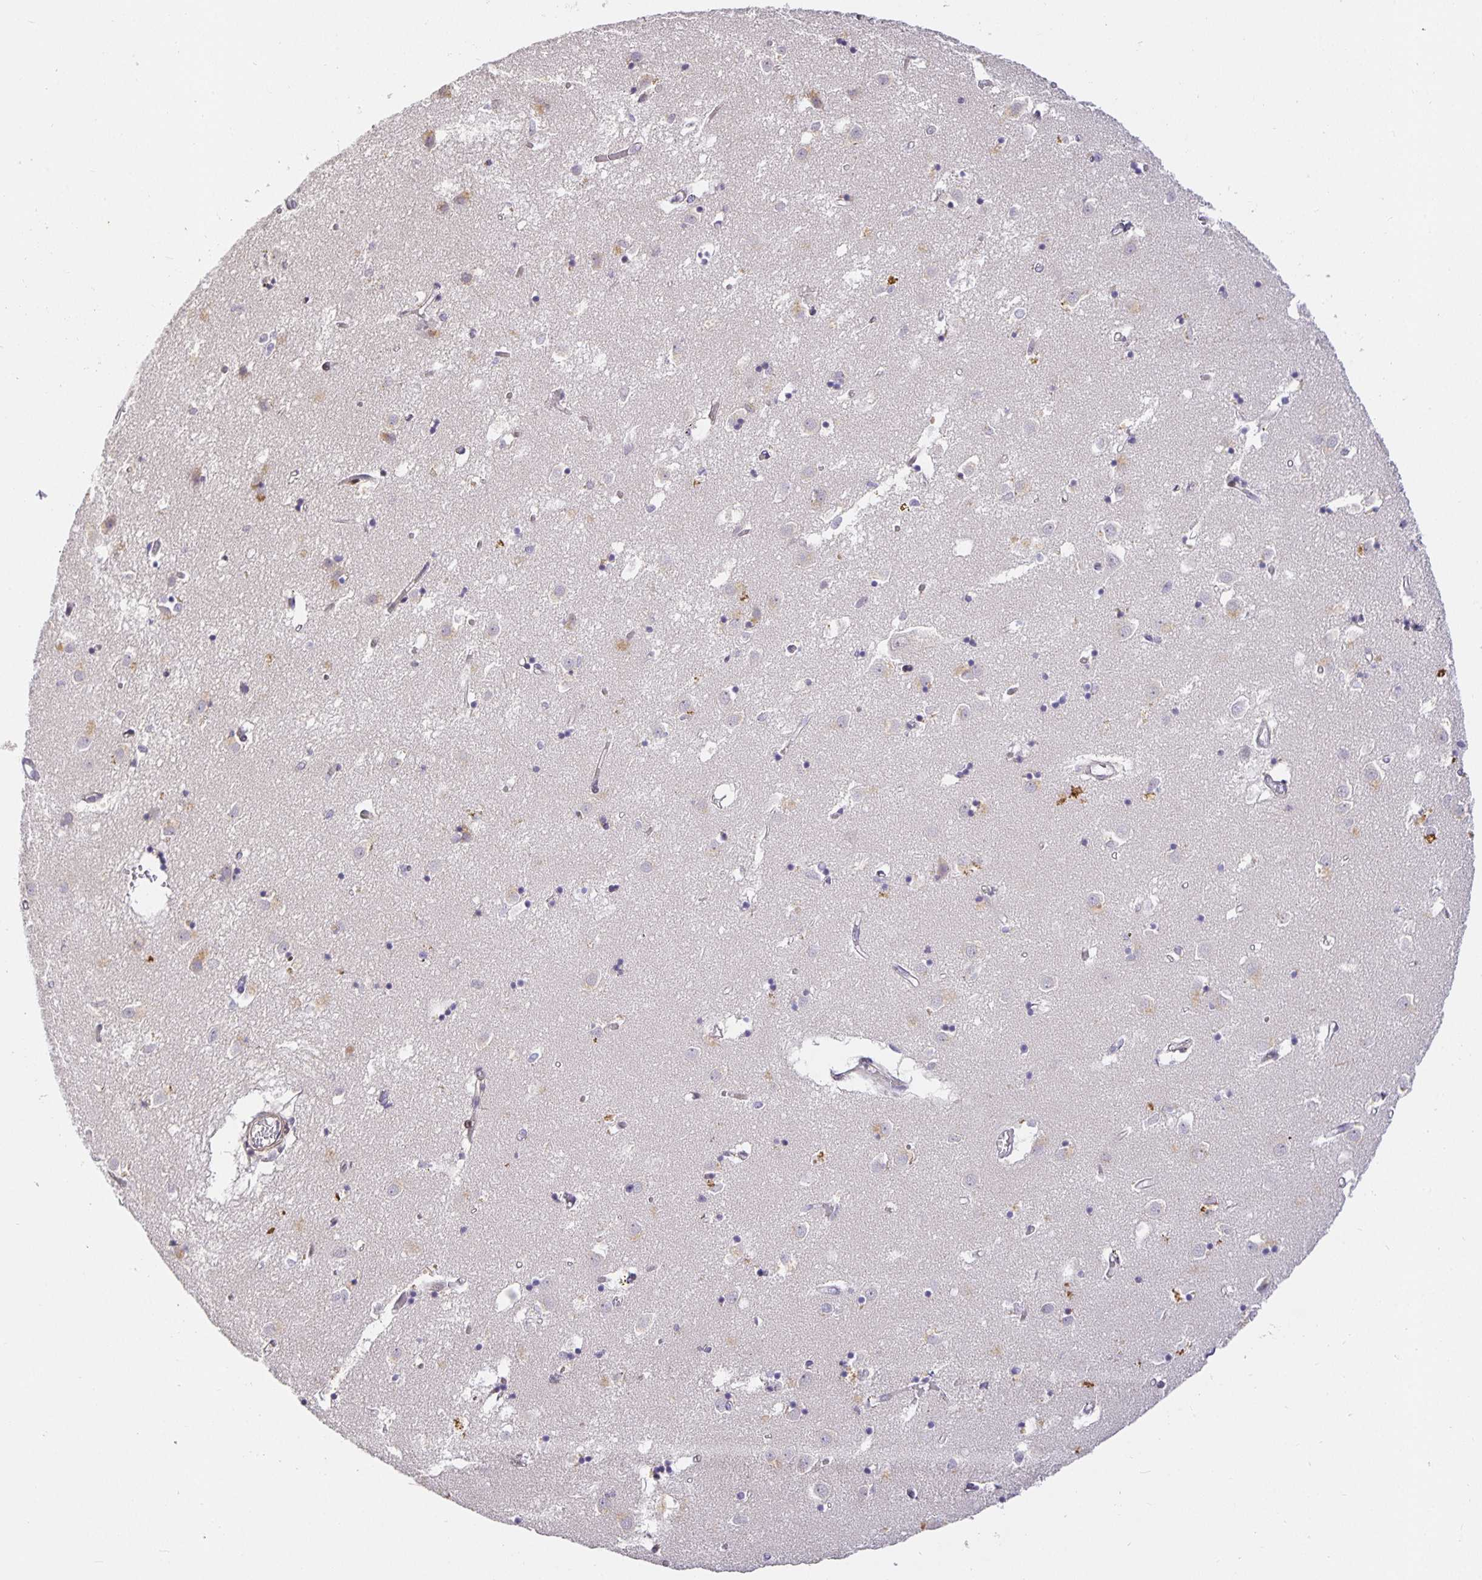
{"staining": {"intensity": "negative", "quantity": "none", "location": "none"}, "tissue": "caudate", "cell_type": "Glial cells", "image_type": "normal", "snomed": [{"axis": "morphology", "description": "Normal tissue, NOS"}, {"axis": "topography", "description": "Lateral ventricle wall"}], "caption": "Immunohistochemistry (IHC) histopathology image of normal human caudate stained for a protein (brown), which displays no staining in glial cells.", "gene": "TJP3", "patient": {"sex": "male", "age": 70}}